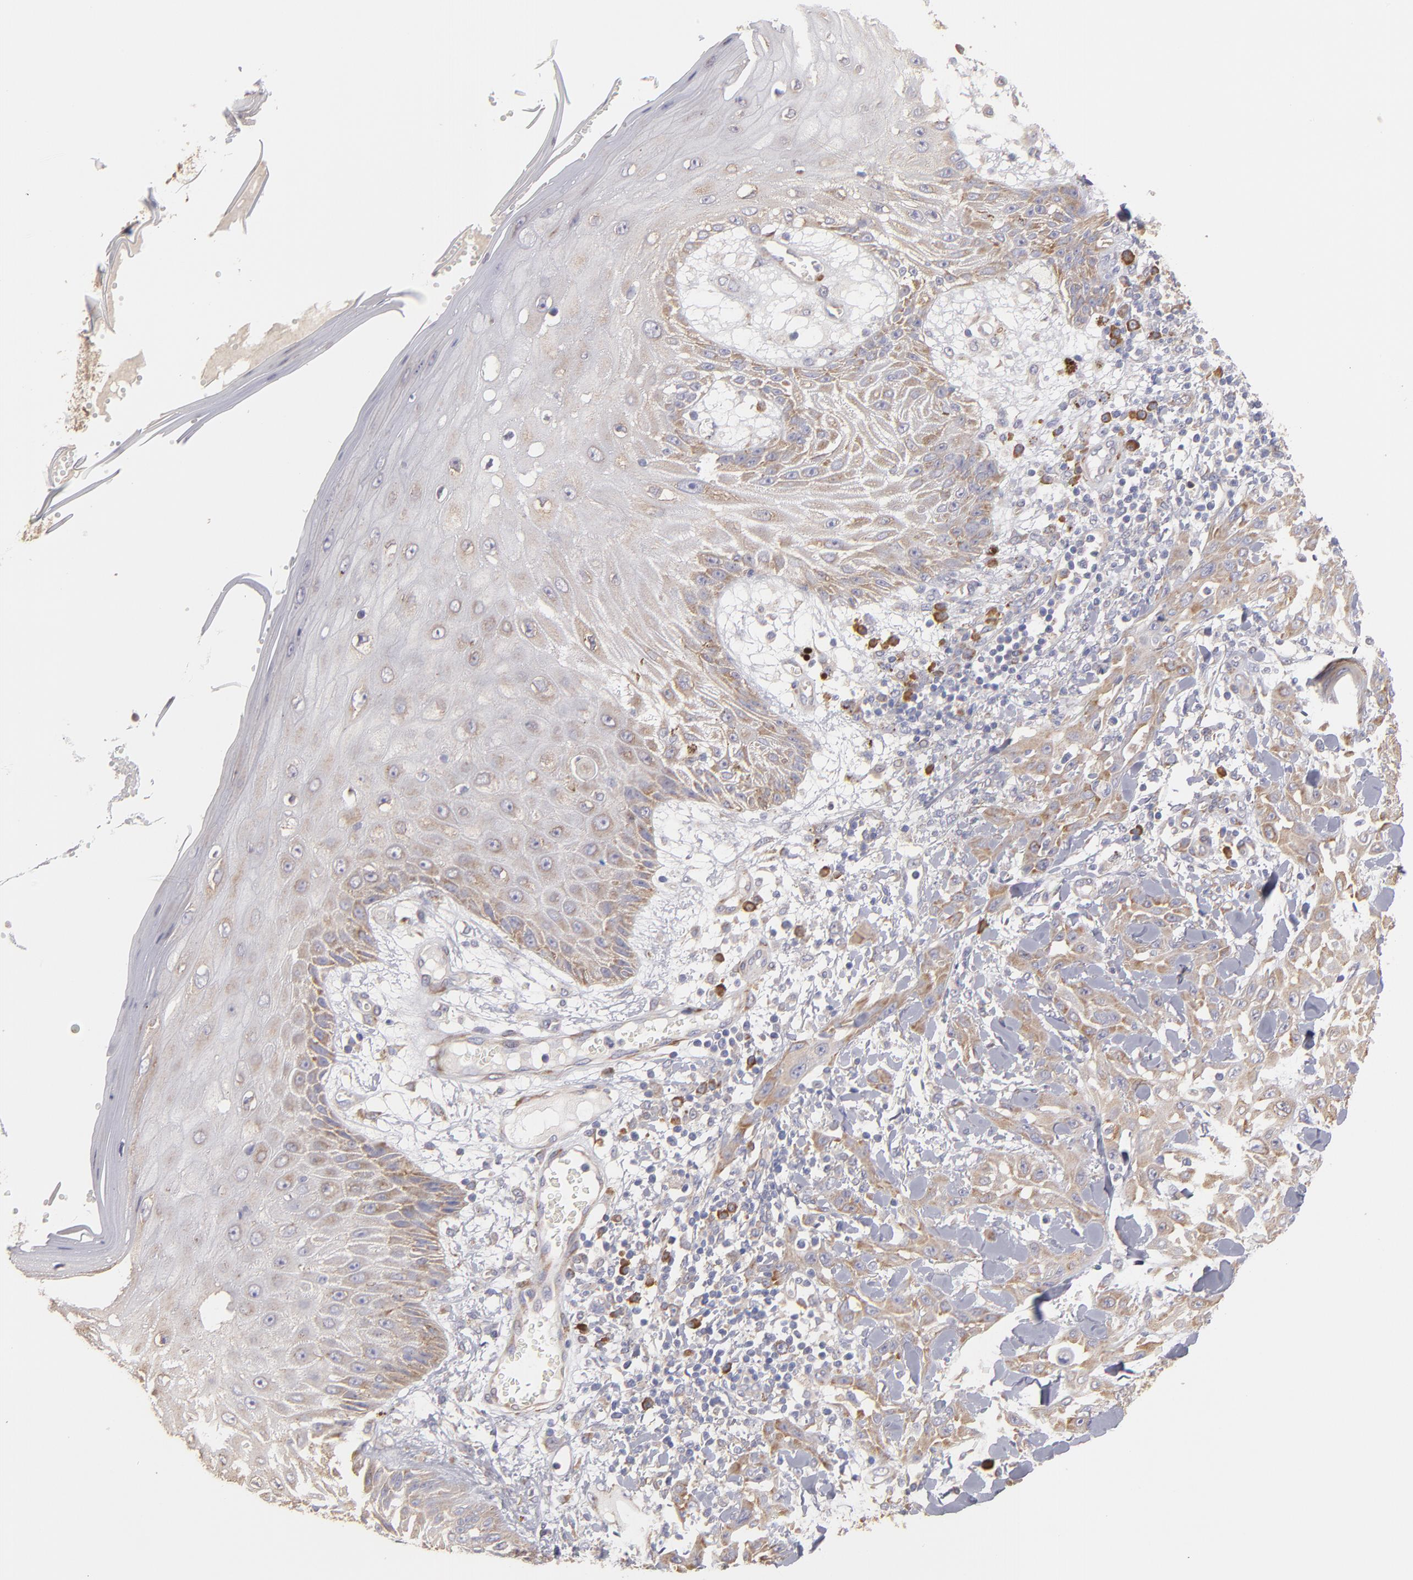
{"staining": {"intensity": "moderate", "quantity": "25%-75%", "location": "cytoplasmic/membranous"}, "tissue": "skin cancer", "cell_type": "Tumor cells", "image_type": "cancer", "snomed": [{"axis": "morphology", "description": "Squamous cell carcinoma, NOS"}, {"axis": "topography", "description": "Skin"}], "caption": "Skin squamous cell carcinoma was stained to show a protein in brown. There is medium levels of moderate cytoplasmic/membranous staining in approximately 25%-75% of tumor cells.", "gene": "ENTPD5", "patient": {"sex": "male", "age": 24}}